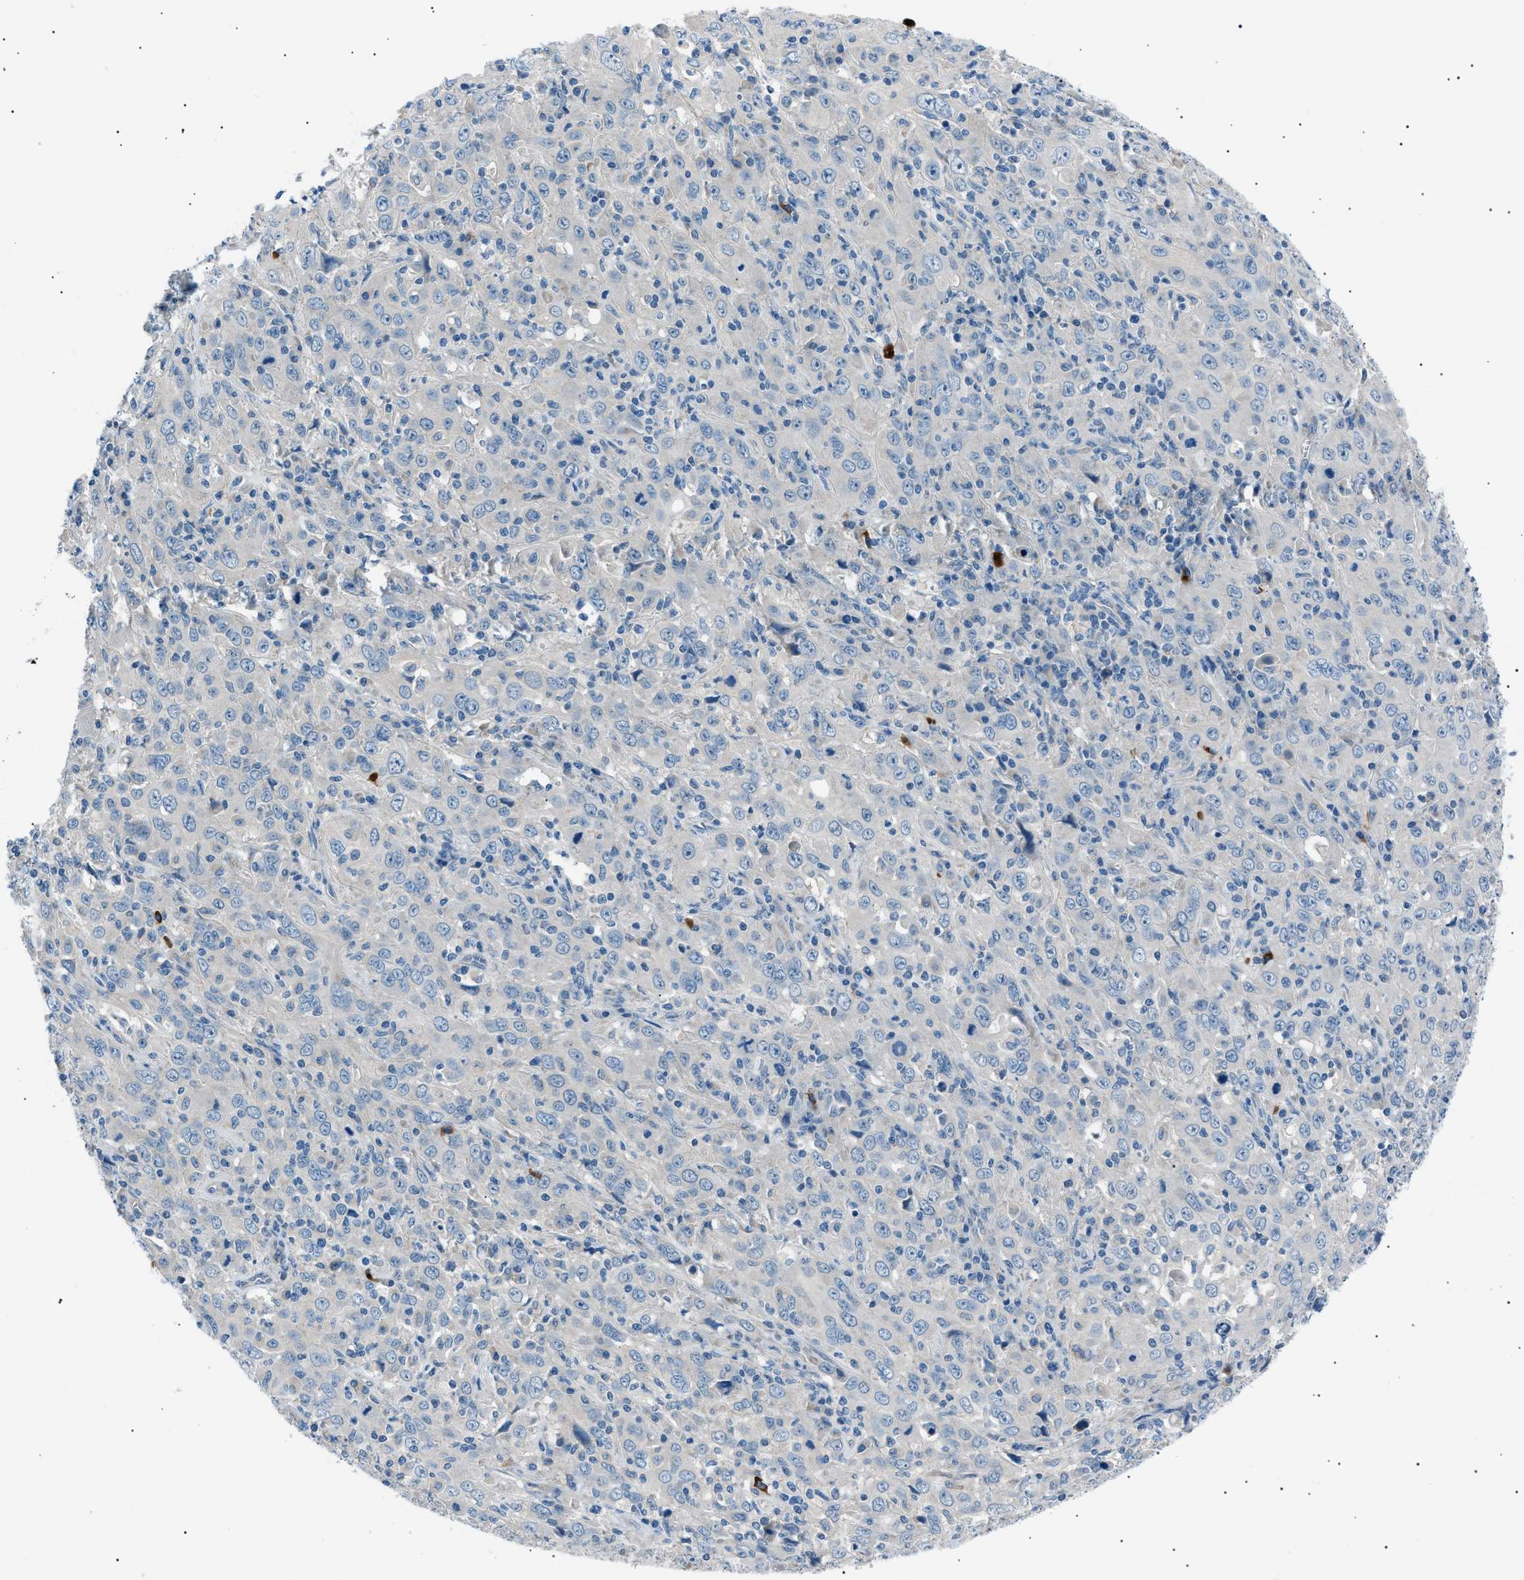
{"staining": {"intensity": "negative", "quantity": "none", "location": "none"}, "tissue": "cervical cancer", "cell_type": "Tumor cells", "image_type": "cancer", "snomed": [{"axis": "morphology", "description": "Squamous cell carcinoma, NOS"}, {"axis": "topography", "description": "Cervix"}], "caption": "High power microscopy photomicrograph of an IHC histopathology image of cervical cancer (squamous cell carcinoma), revealing no significant expression in tumor cells.", "gene": "LRRC37B", "patient": {"sex": "female", "age": 46}}